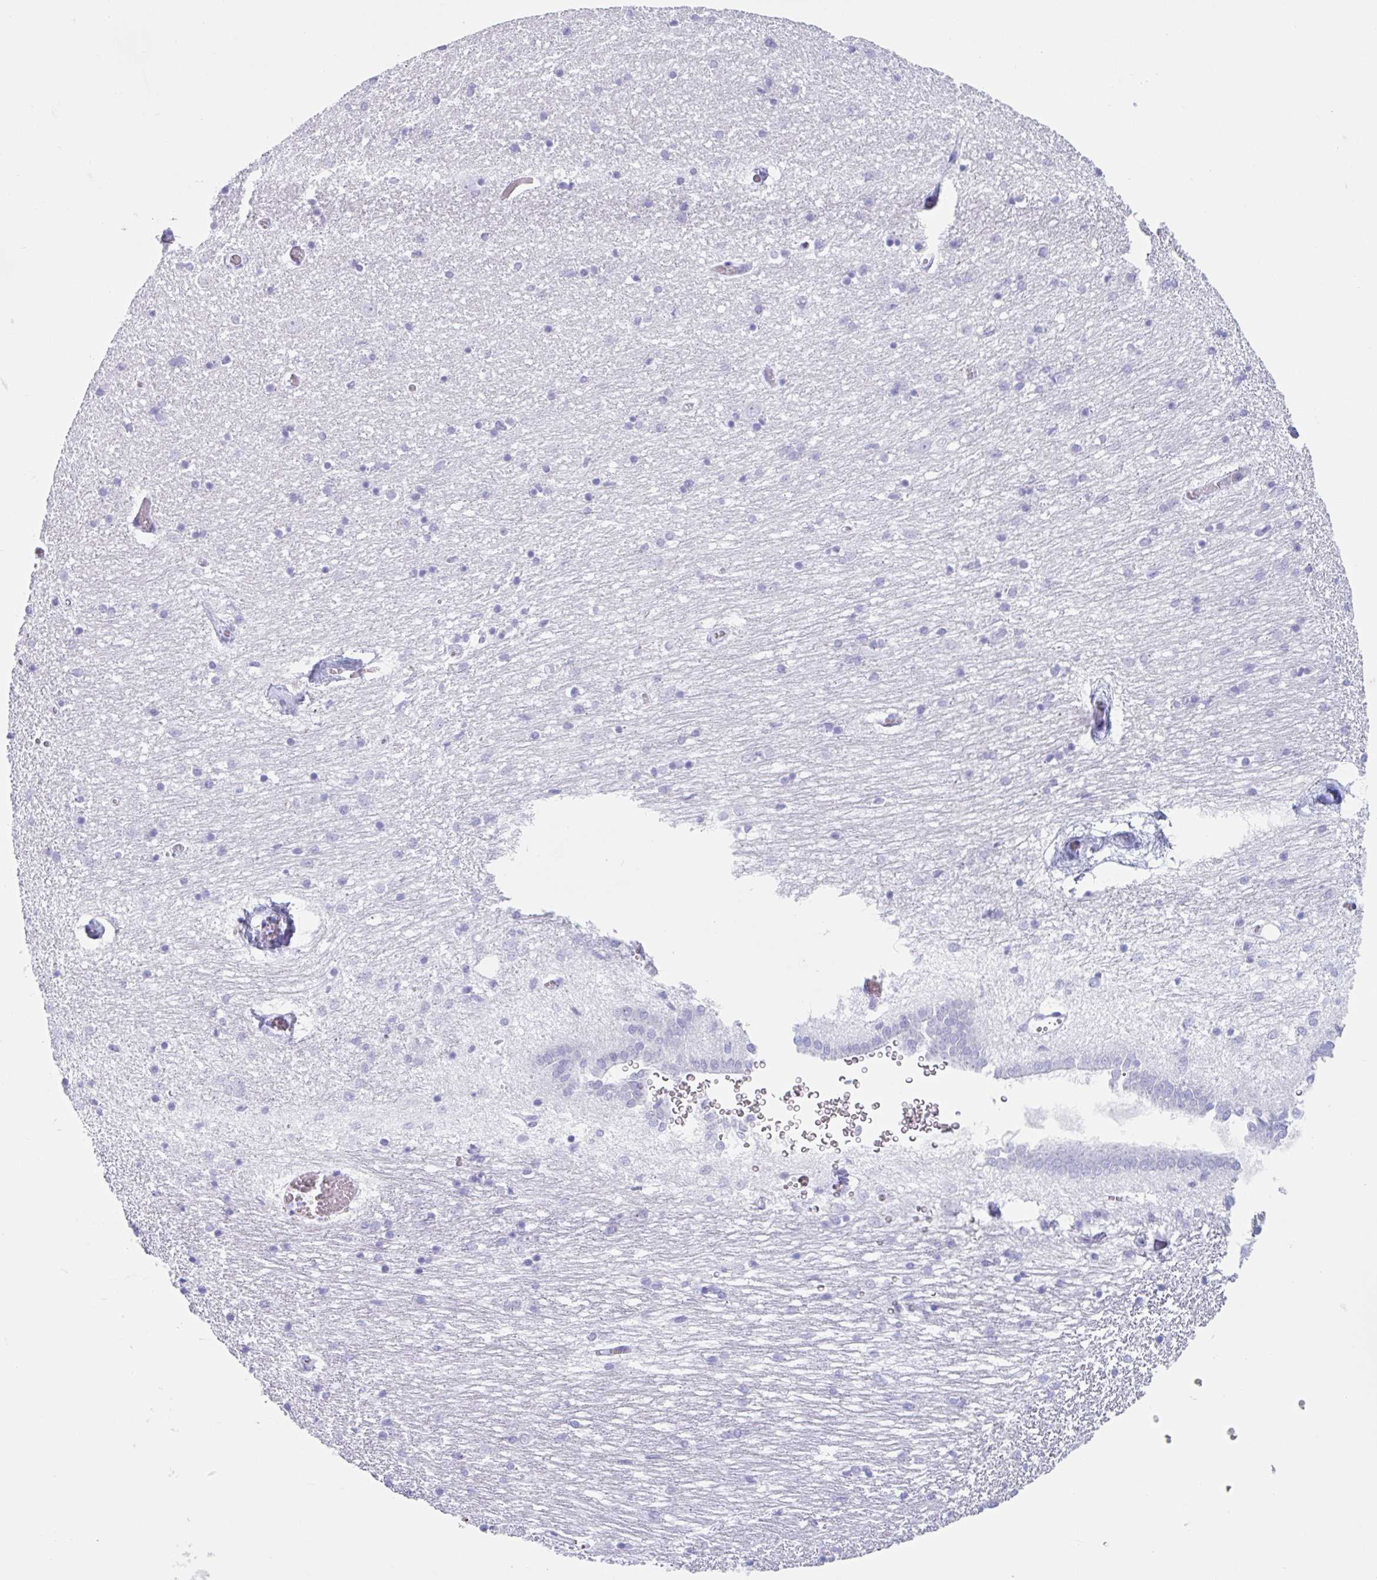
{"staining": {"intensity": "negative", "quantity": "none", "location": "none"}, "tissue": "caudate", "cell_type": "Glial cells", "image_type": "normal", "snomed": [{"axis": "morphology", "description": "Normal tissue, NOS"}, {"axis": "topography", "description": "Lateral ventricle wall"}, {"axis": "topography", "description": "Hippocampus"}], "caption": "This histopathology image is of unremarkable caudate stained with immunohistochemistry to label a protein in brown with the nuclei are counter-stained blue. There is no expression in glial cells. Nuclei are stained in blue.", "gene": "CPTP", "patient": {"sex": "female", "age": 63}}